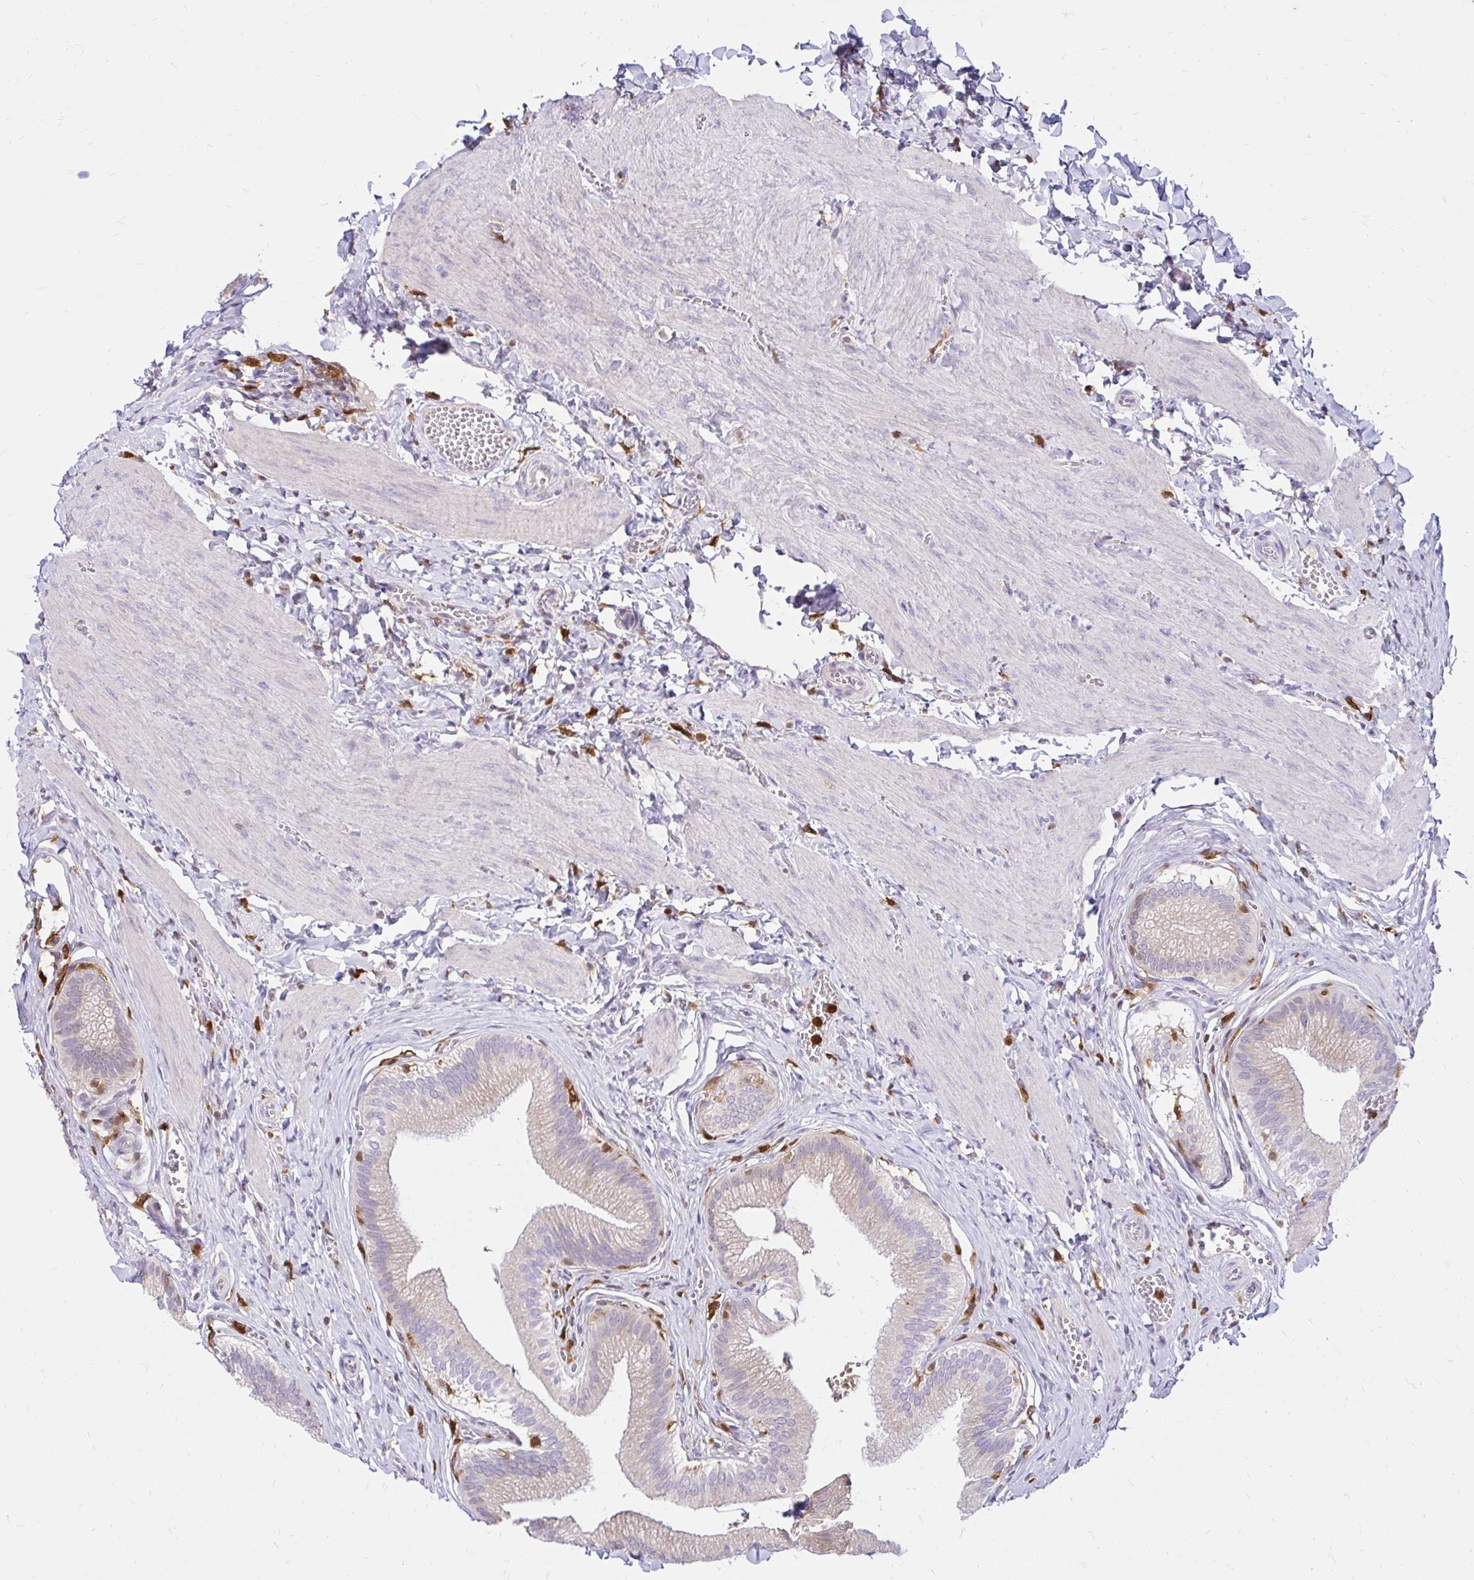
{"staining": {"intensity": "weak", "quantity": "25%-75%", "location": "cytoplasmic/membranous"}, "tissue": "gallbladder", "cell_type": "Glandular cells", "image_type": "normal", "snomed": [{"axis": "morphology", "description": "Normal tissue, NOS"}, {"axis": "topography", "description": "Gallbladder"}], "caption": "An immunohistochemistry photomicrograph of benign tissue is shown. Protein staining in brown highlights weak cytoplasmic/membranous positivity in gallbladder within glandular cells.", "gene": "PYCARD", "patient": {"sex": "male", "age": 17}}